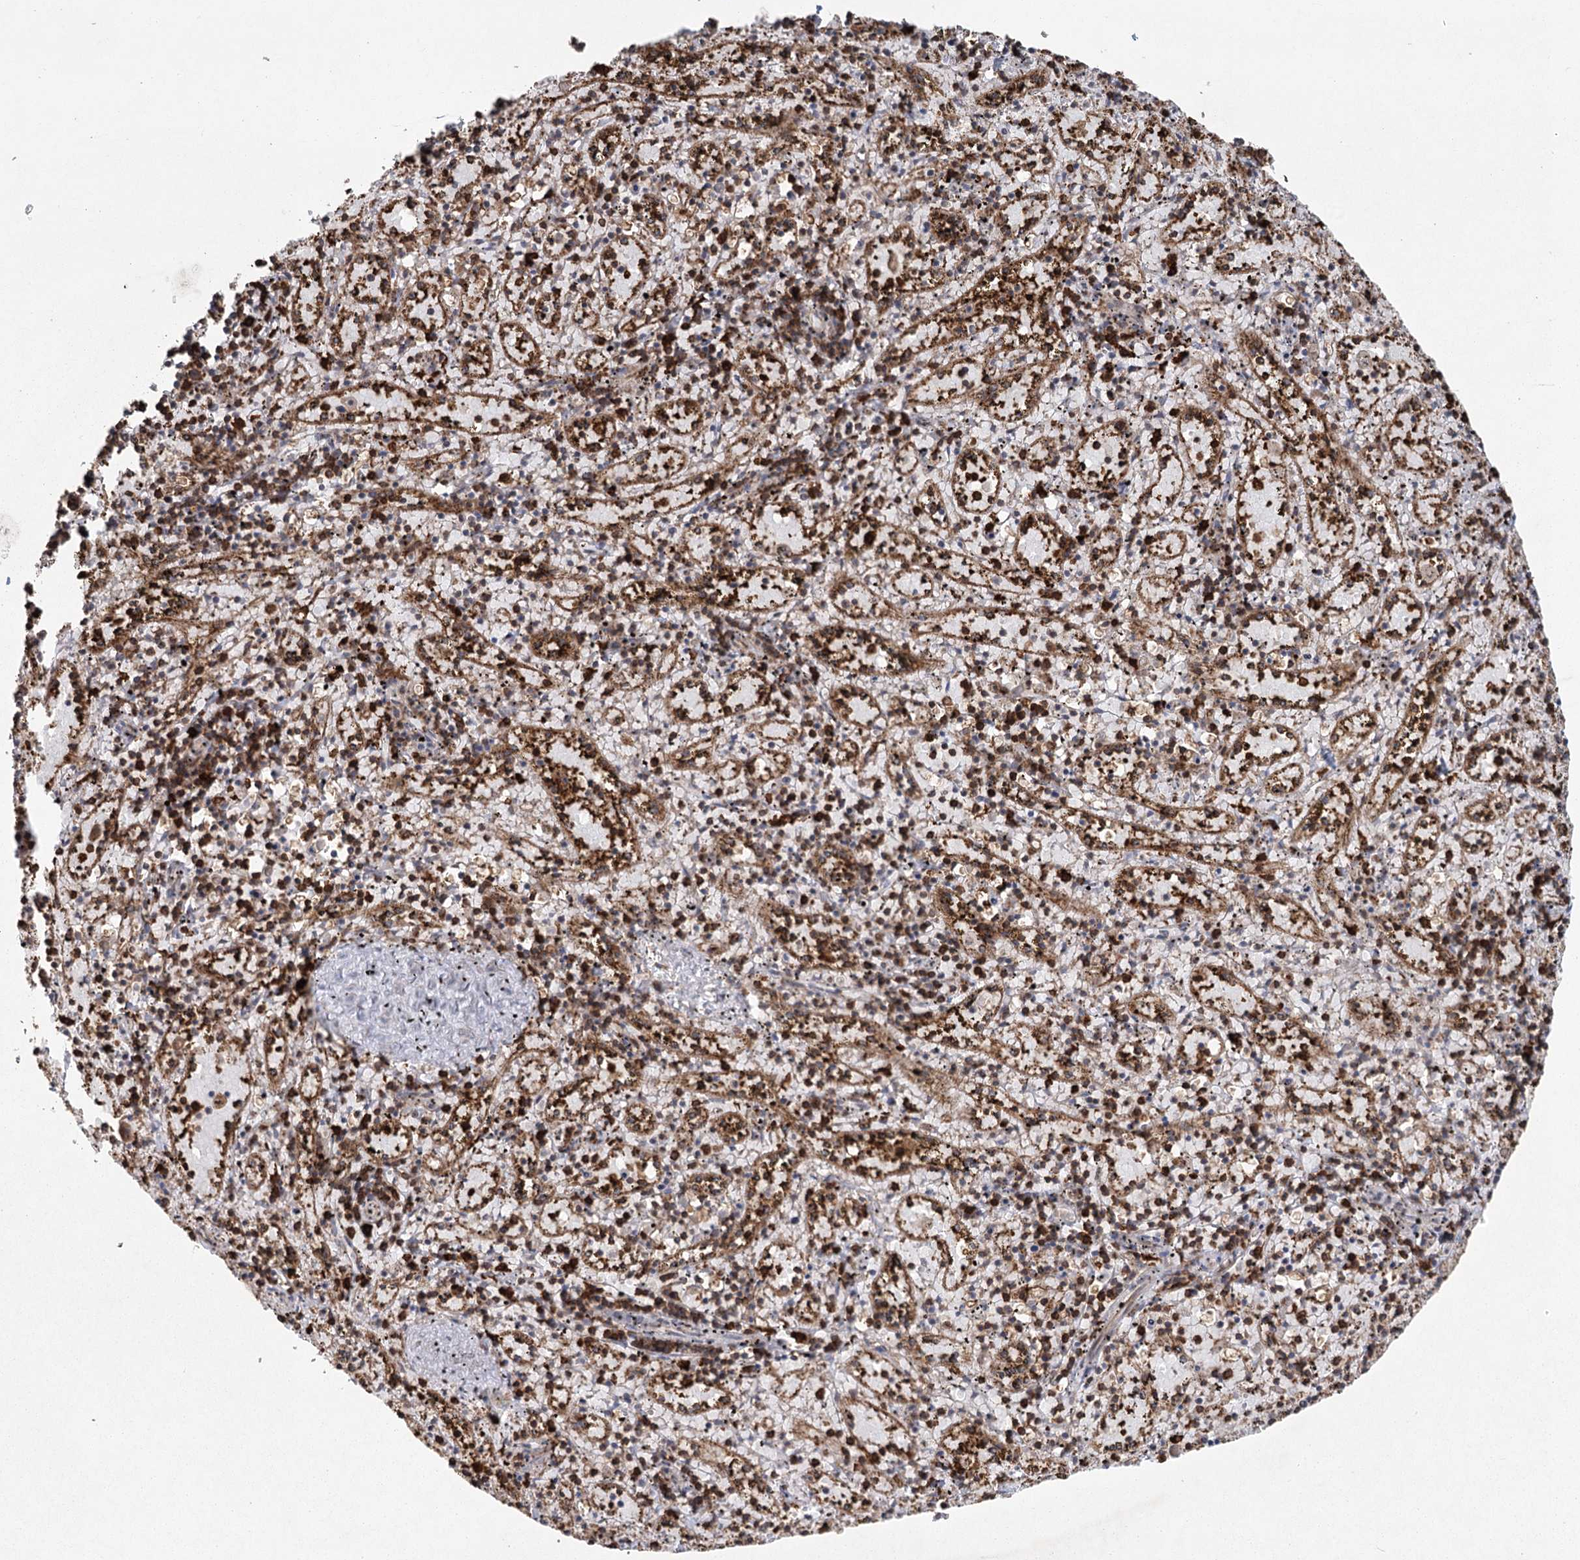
{"staining": {"intensity": "strong", "quantity": "25%-75%", "location": "cytoplasmic/membranous"}, "tissue": "spleen", "cell_type": "Cells in red pulp", "image_type": "normal", "snomed": [{"axis": "morphology", "description": "Normal tissue, NOS"}, {"axis": "topography", "description": "Spleen"}], "caption": "Immunohistochemical staining of unremarkable human spleen demonstrates strong cytoplasmic/membranous protein staining in about 25%-75% of cells in red pulp.", "gene": "PLEKHA7", "patient": {"sex": "male", "age": 11}}